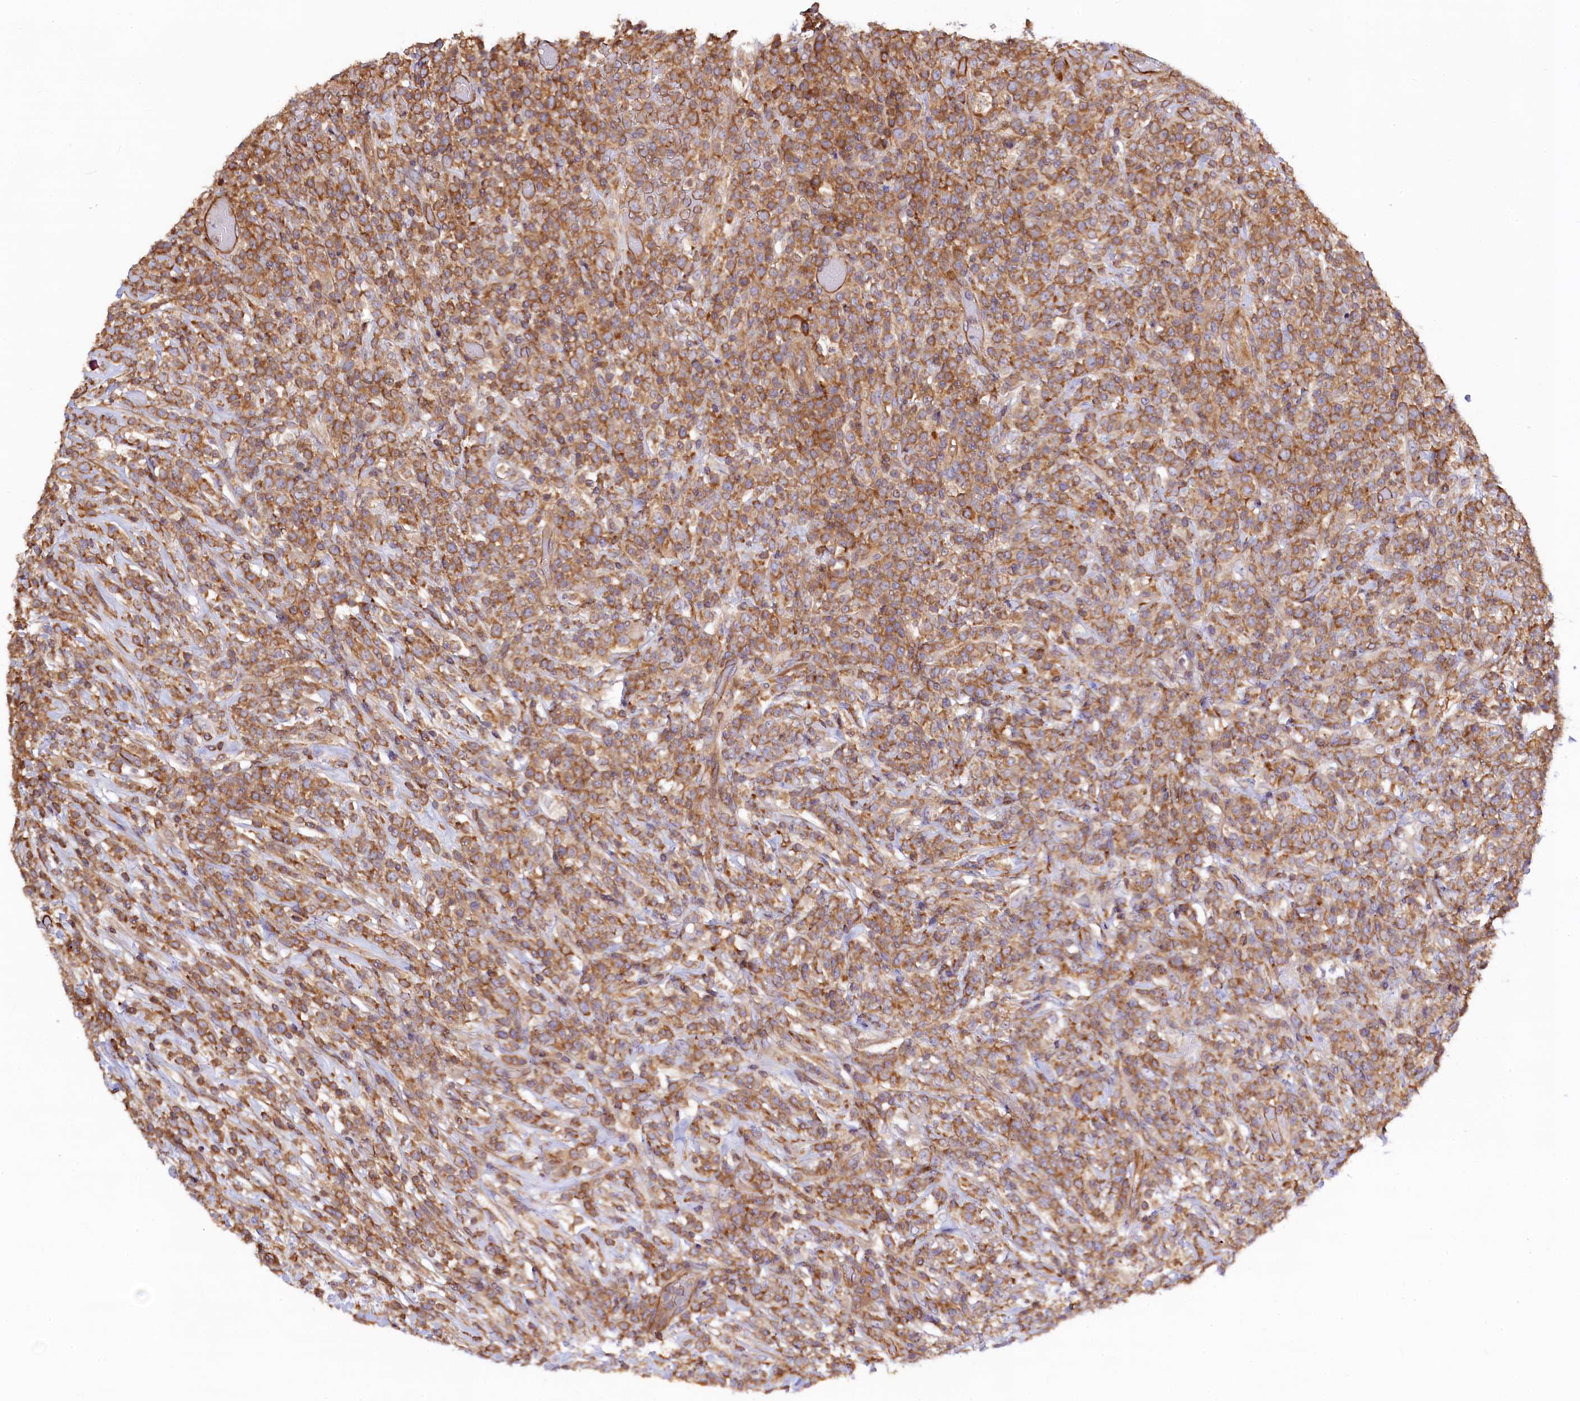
{"staining": {"intensity": "moderate", "quantity": ">75%", "location": "cytoplasmic/membranous"}, "tissue": "lymphoma", "cell_type": "Tumor cells", "image_type": "cancer", "snomed": [{"axis": "morphology", "description": "Malignant lymphoma, non-Hodgkin's type, High grade"}, {"axis": "topography", "description": "Colon"}], "caption": "Immunohistochemistry photomicrograph of lymphoma stained for a protein (brown), which reveals medium levels of moderate cytoplasmic/membranous staining in approximately >75% of tumor cells.", "gene": "KLHDC4", "patient": {"sex": "female", "age": 53}}